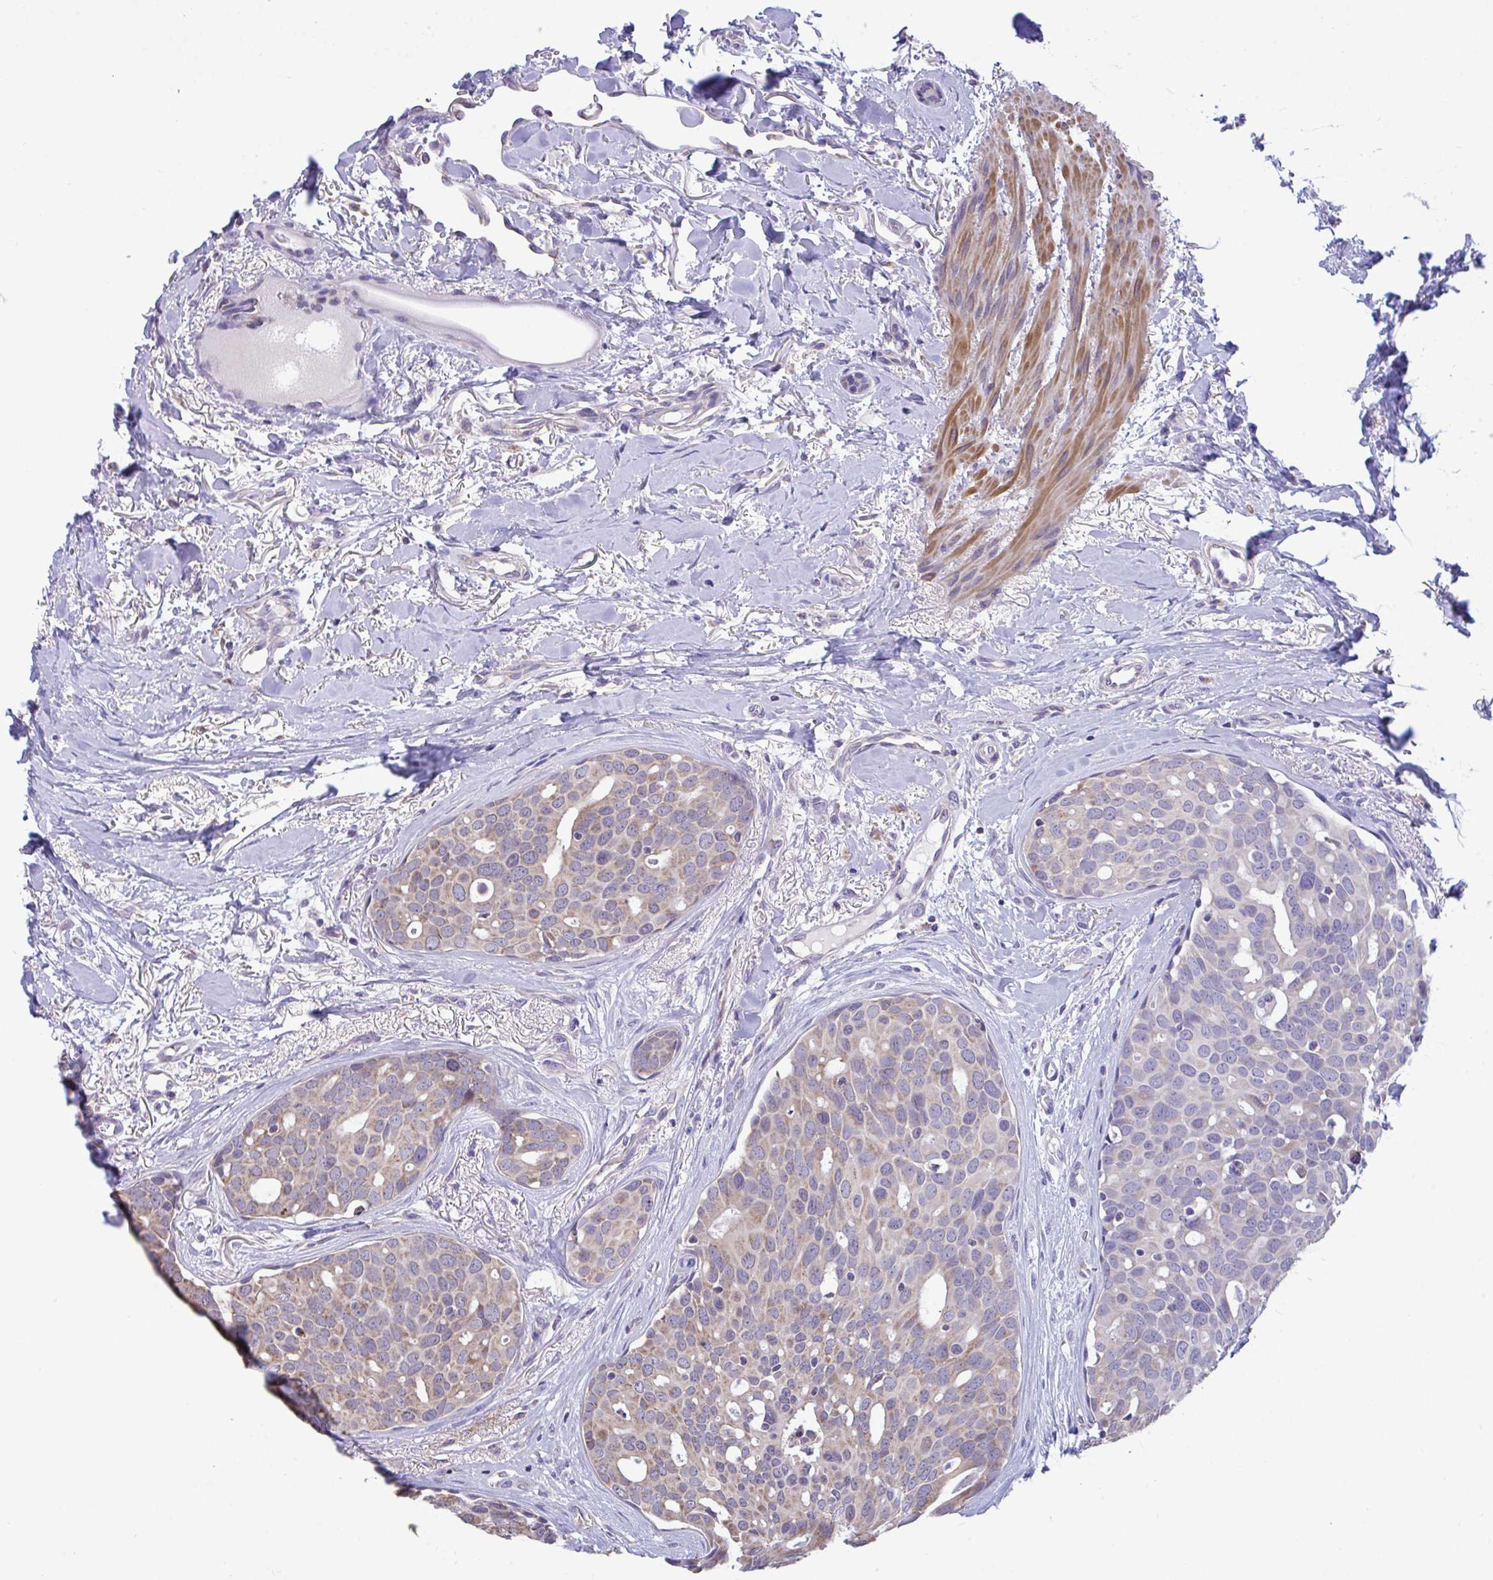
{"staining": {"intensity": "weak", "quantity": "25%-75%", "location": "cytoplasmic/membranous"}, "tissue": "breast cancer", "cell_type": "Tumor cells", "image_type": "cancer", "snomed": [{"axis": "morphology", "description": "Duct carcinoma"}, {"axis": "topography", "description": "Breast"}], "caption": "This micrograph shows immunohistochemistry staining of human breast cancer (intraductal carcinoma), with low weak cytoplasmic/membranous positivity in about 25%-75% of tumor cells.", "gene": "SARS2", "patient": {"sex": "female", "age": 54}}